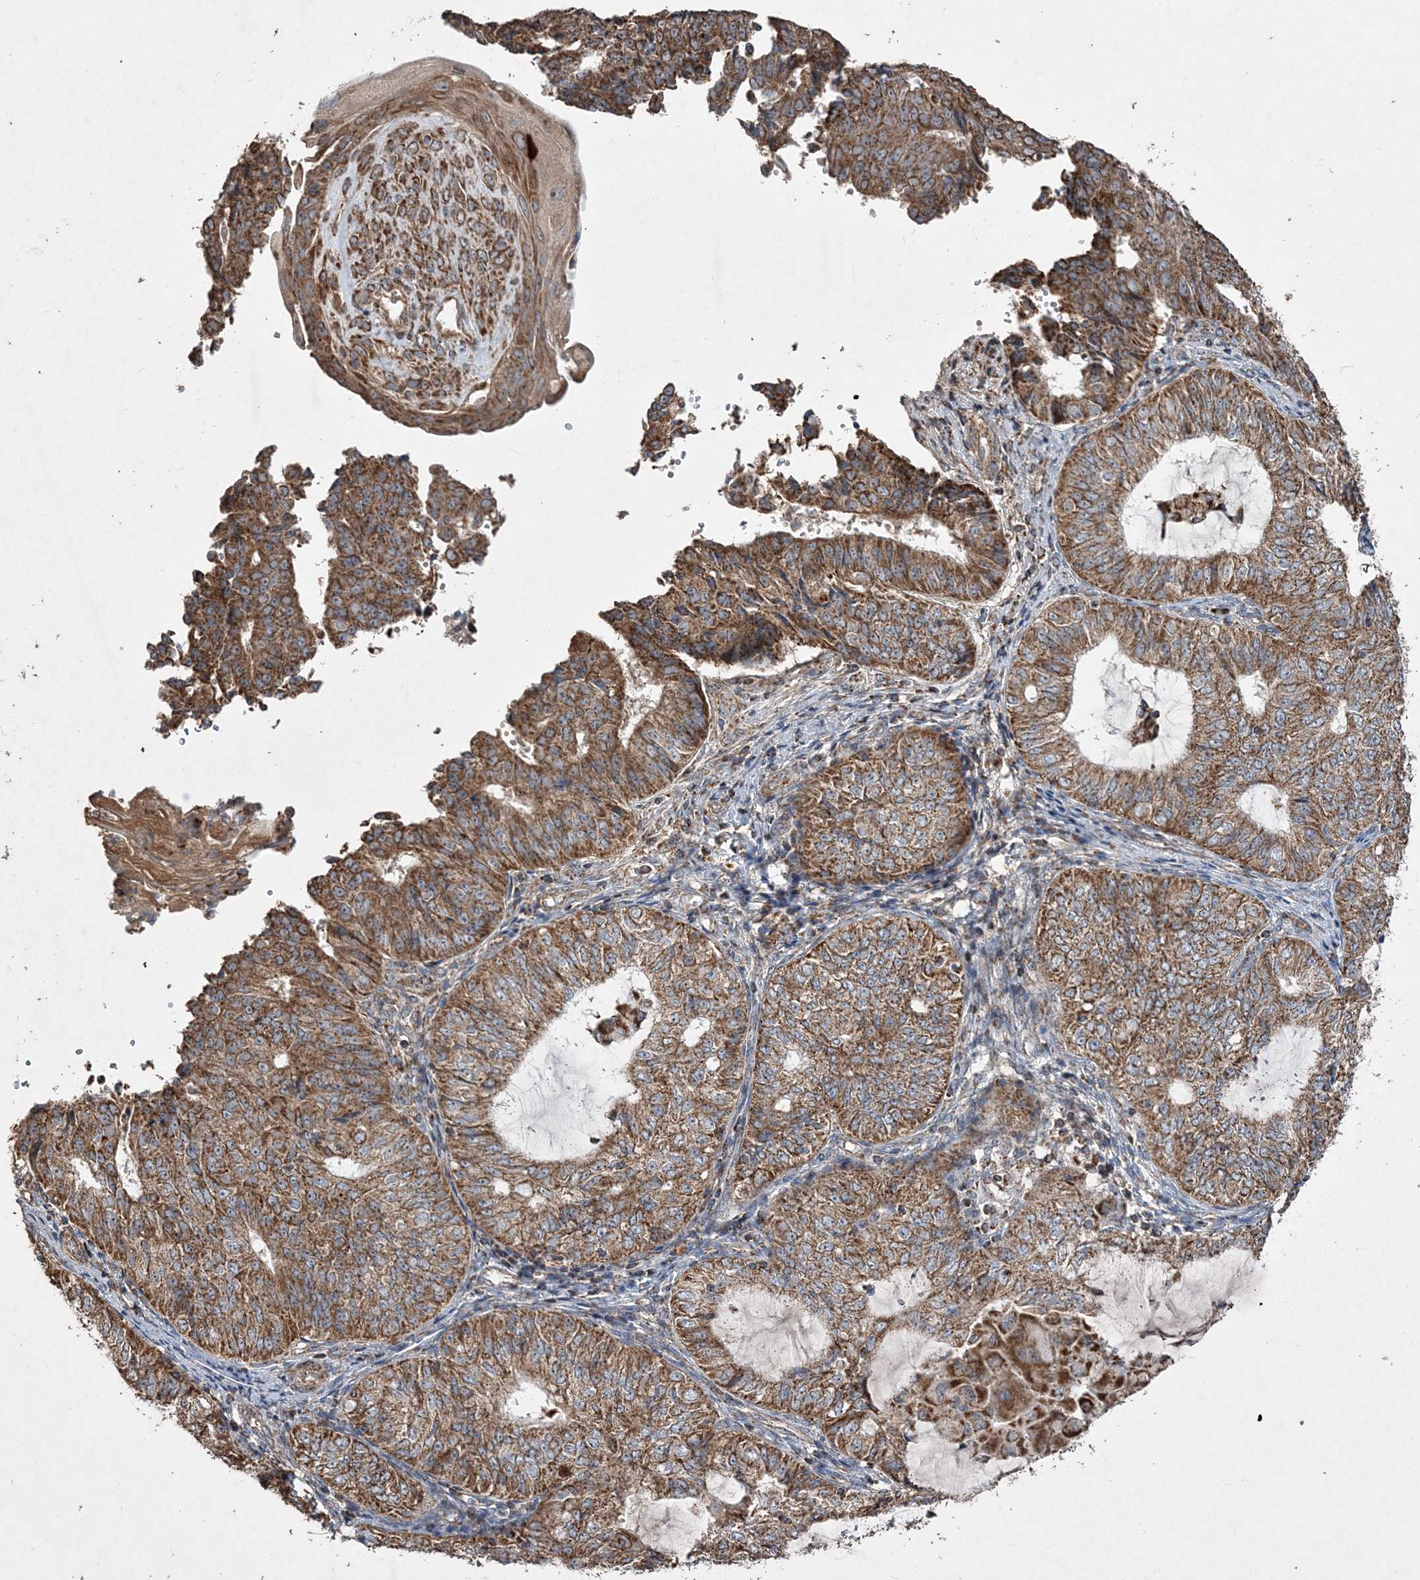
{"staining": {"intensity": "moderate", "quantity": ">75%", "location": "cytoplasmic/membranous"}, "tissue": "endometrial cancer", "cell_type": "Tumor cells", "image_type": "cancer", "snomed": [{"axis": "morphology", "description": "Adenocarcinoma, NOS"}, {"axis": "topography", "description": "Endometrium"}], "caption": "DAB immunohistochemical staining of endometrial adenocarcinoma displays moderate cytoplasmic/membranous protein positivity in approximately >75% of tumor cells.", "gene": "POC5", "patient": {"sex": "female", "age": 32}}